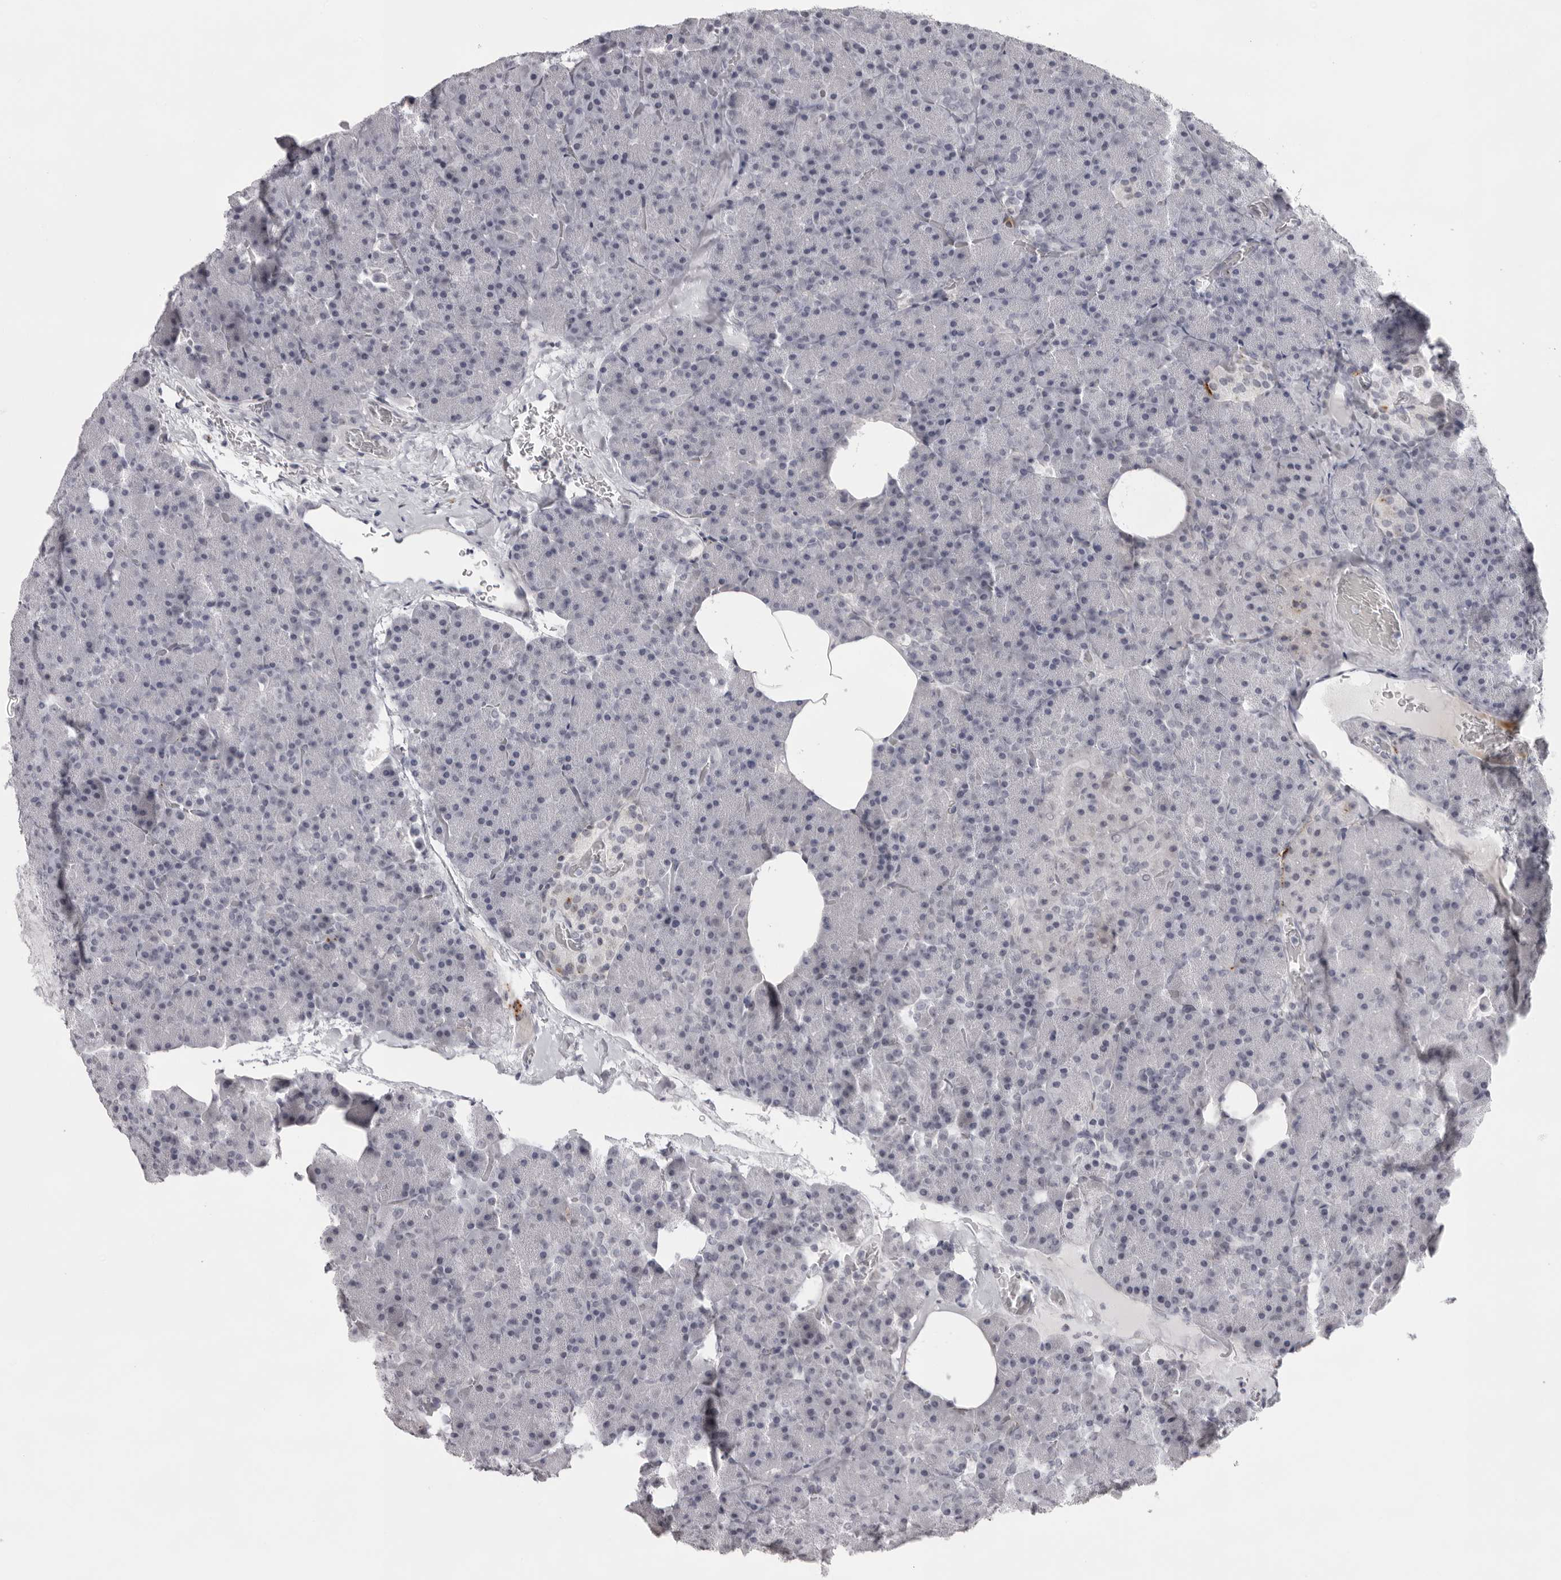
{"staining": {"intensity": "negative", "quantity": "none", "location": "none"}, "tissue": "pancreas", "cell_type": "Exocrine glandular cells", "image_type": "normal", "snomed": [{"axis": "morphology", "description": "Normal tissue, NOS"}, {"axis": "morphology", "description": "Carcinoid, malignant, NOS"}, {"axis": "topography", "description": "Pancreas"}], "caption": "Photomicrograph shows no significant protein expression in exocrine glandular cells of unremarkable pancreas. (Brightfield microscopy of DAB immunohistochemistry at high magnification).", "gene": "NUDT18", "patient": {"sex": "female", "age": 35}}